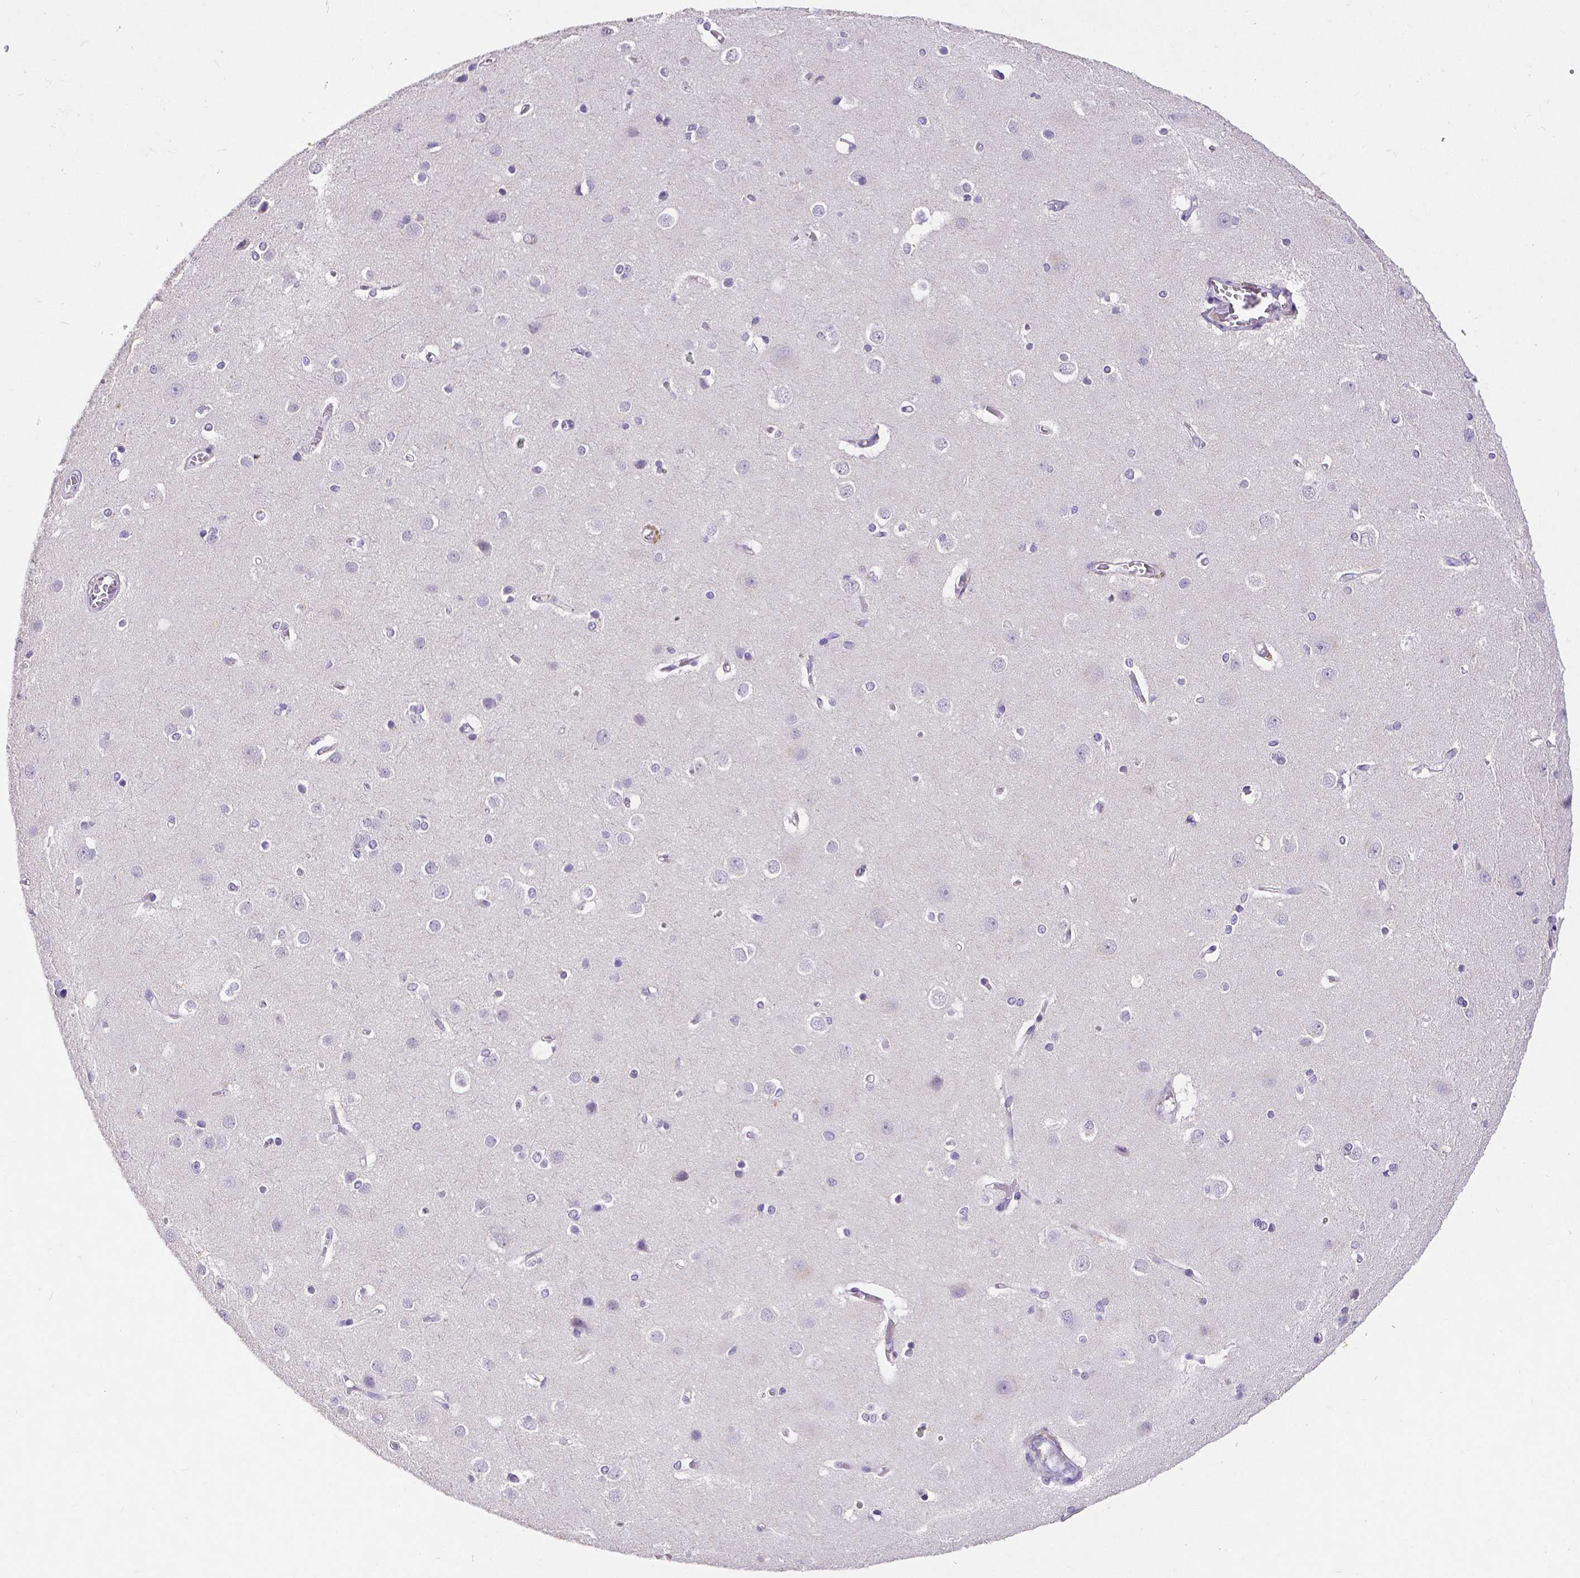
{"staining": {"intensity": "negative", "quantity": "none", "location": "none"}, "tissue": "cerebral cortex", "cell_type": "Endothelial cells", "image_type": "normal", "snomed": [{"axis": "morphology", "description": "Normal tissue, NOS"}, {"axis": "topography", "description": "Cerebral cortex"}], "caption": "Cerebral cortex stained for a protein using immunohistochemistry (IHC) exhibits no expression endothelial cells.", "gene": "CD4", "patient": {"sex": "male", "age": 37}}